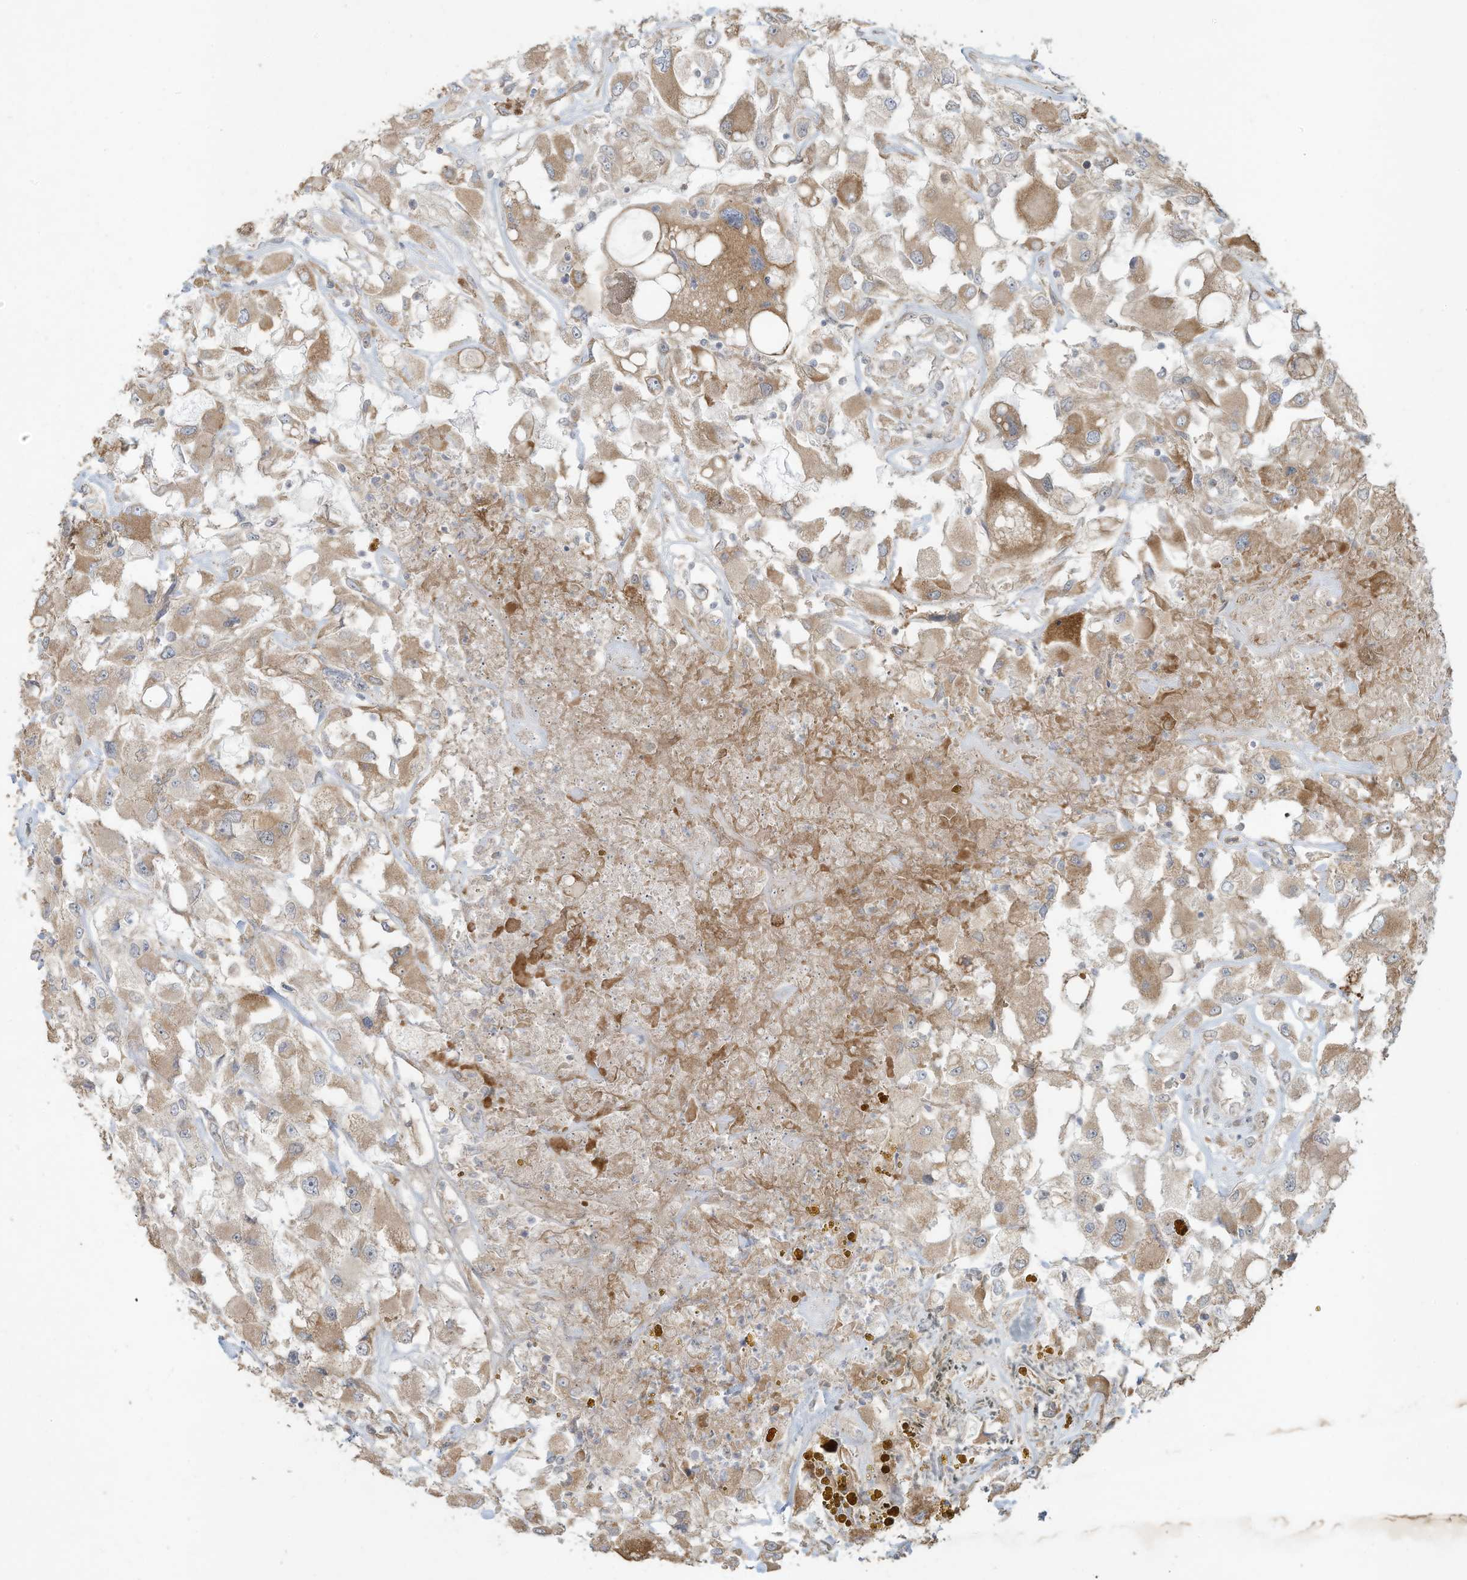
{"staining": {"intensity": "weak", "quantity": ">75%", "location": "cytoplasmic/membranous"}, "tissue": "renal cancer", "cell_type": "Tumor cells", "image_type": "cancer", "snomed": [{"axis": "morphology", "description": "Adenocarcinoma, NOS"}, {"axis": "topography", "description": "Kidney"}], "caption": "A high-resolution histopathology image shows IHC staining of renal cancer (adenocarcinoma), which exhibits weak cytoplasmic/membranous staining in approximately >75% of tumor cells.", "gene": "MAGIX", "patient": {"sex": "female", "age": 52}}